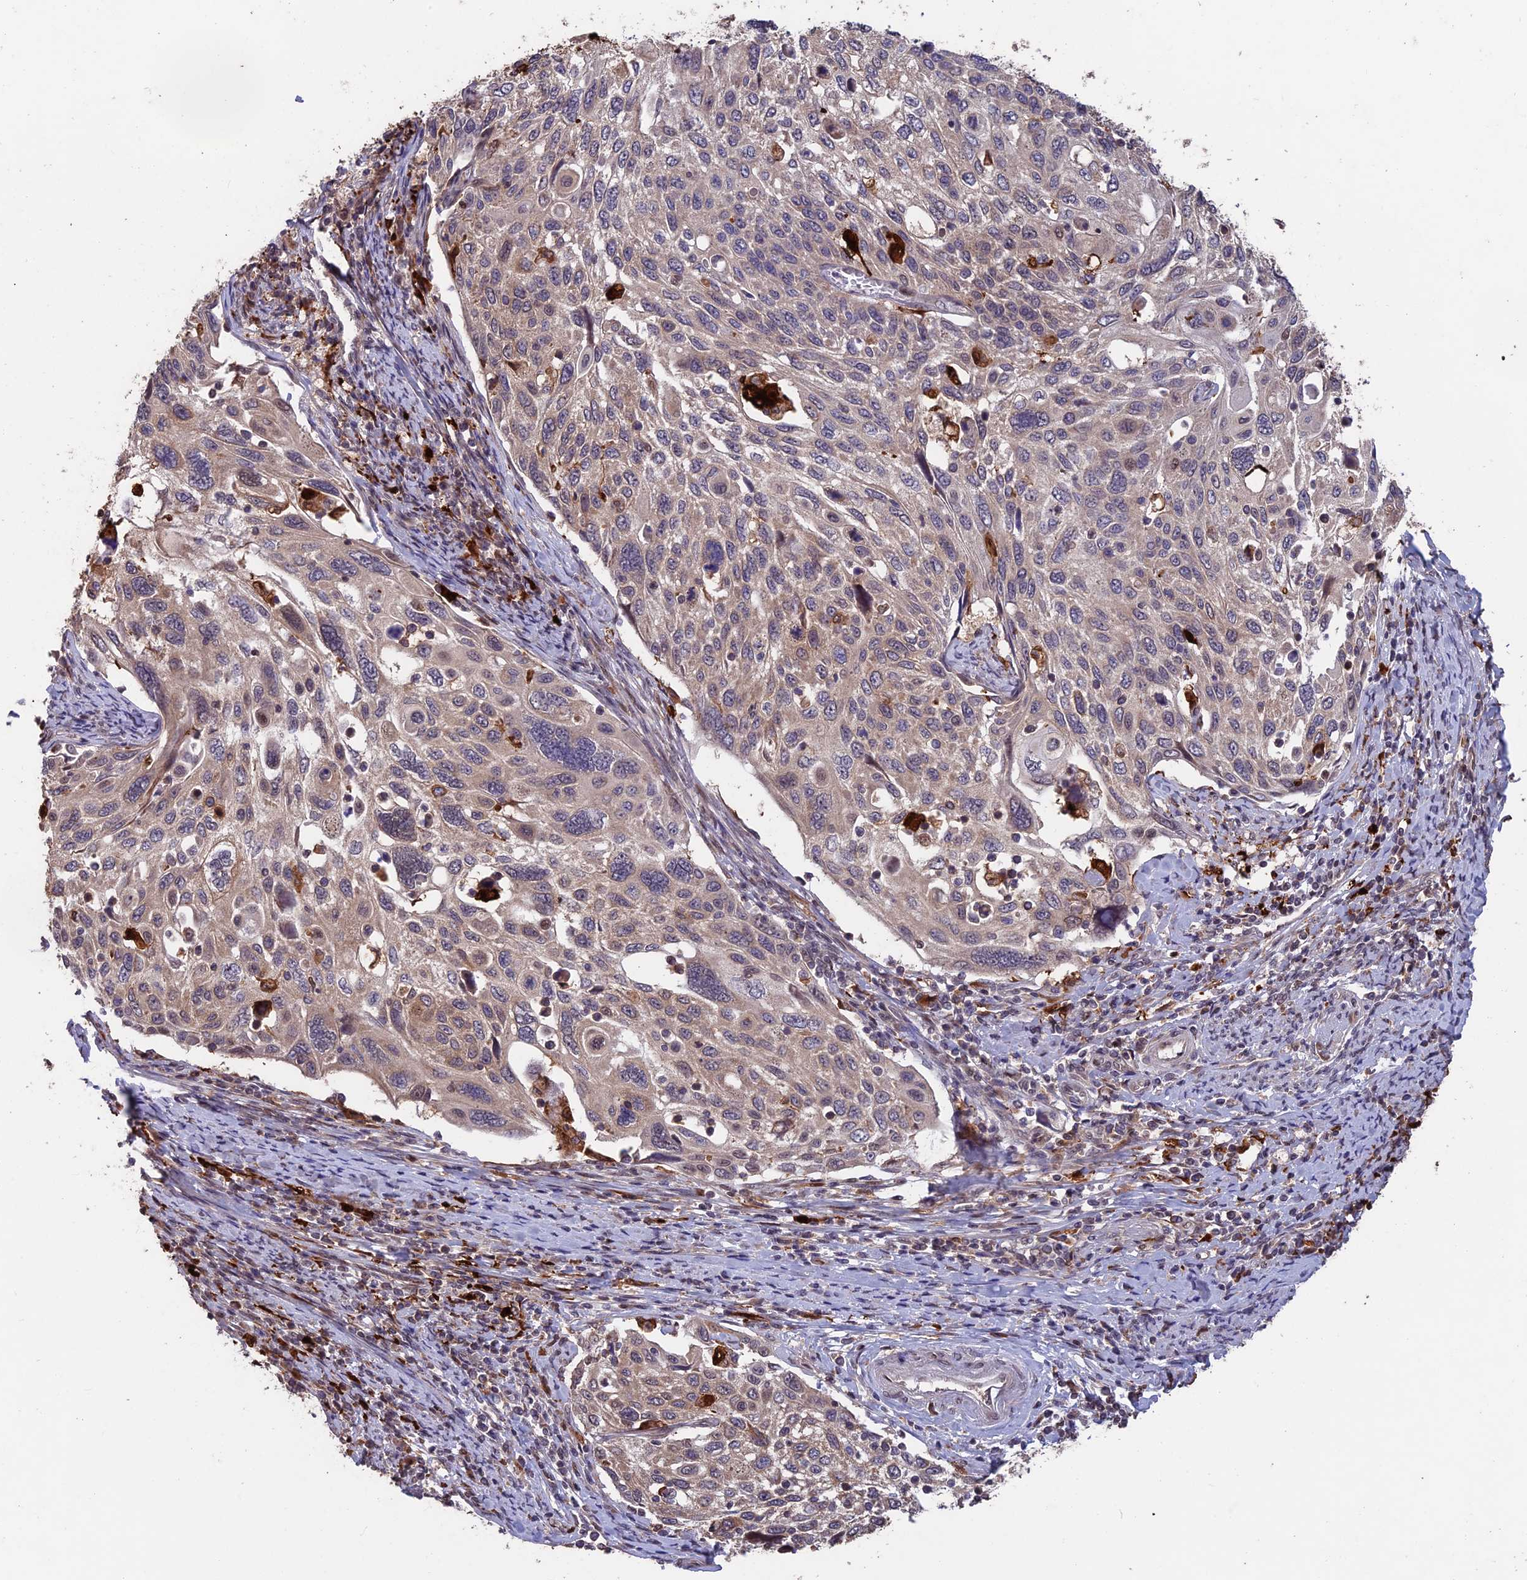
{"staining": {"intensity": "weak", "quantity": "<25%", "location": "cytoplasmic/membranous"}, "tissue": "cervical cancer", "cell_type": "Tumor cells", "image_type": "cancer", "snomed": [{"axis": "morphology", "description": "Squamous cell carcinoma, NOS"}, {"axis": "topography", "description": "Cervix"}], "caption": "Tumor cells show no significant protein staining in cervical squamous cell carcinoma. (Immunohistochemistry (ihc), brightfield microscopy, high magnification).", "gene": "MAST2", "patient": {"sex": "female", "age": 70}}